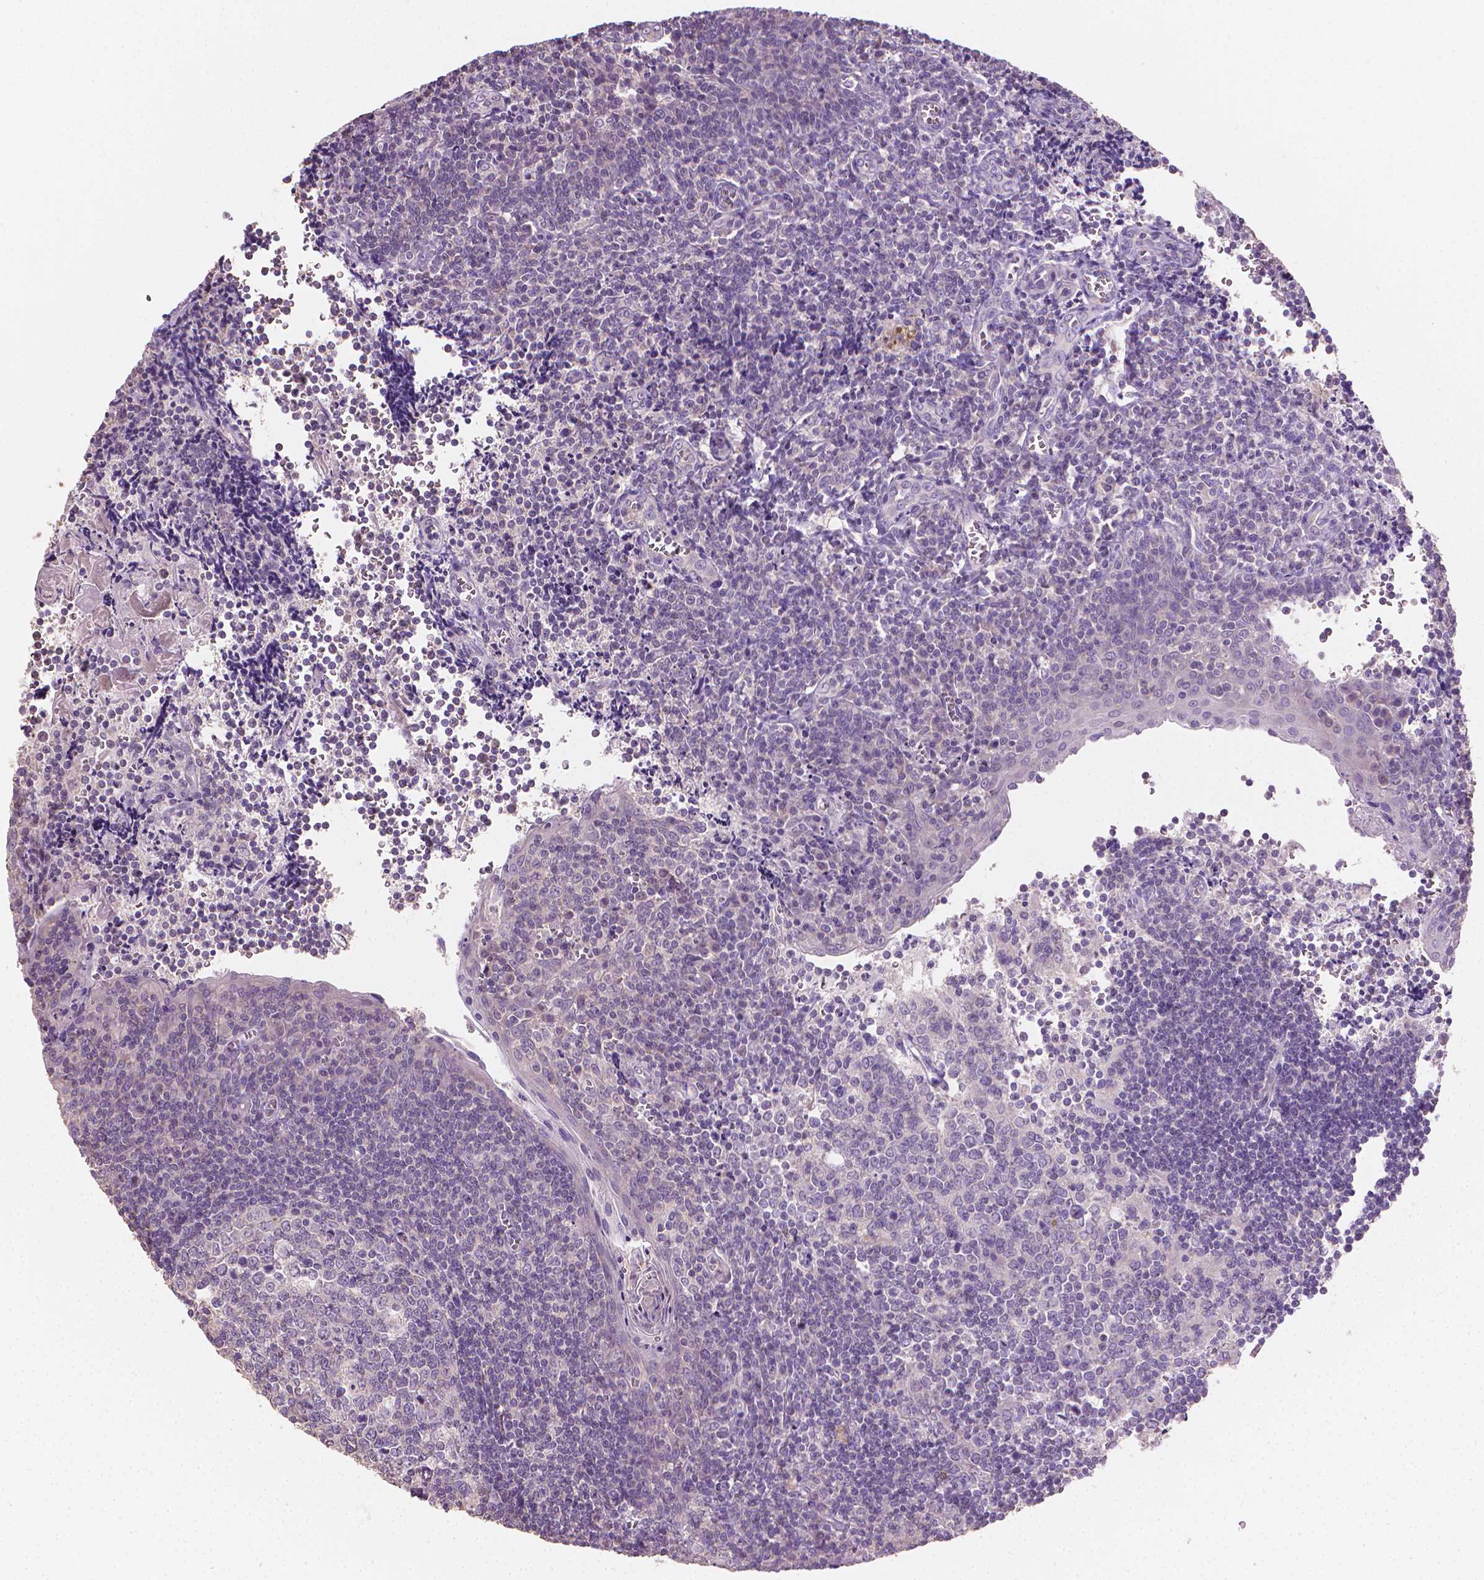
{"staining": {"intensity": "negative", "quantity": "none", "location": "none"}, "tissue": "tonsil", "cell_type": "Germinal center cells", "image_type": "normal", "snomed": [{"axis": "morphology", "description": "Normal tissue, NOS"}, {"axis": "morphology", "description": "Inflammation, NOS"}, {"axis": "topography", "description": "Tonsil"}], "caption": "Immunohistochemistry (IHC) photomicrograph of benign human tonsil stained for a protein (brown), which demonstrates no positivity in germinal center cells. Brightfield microscopy of immunohistochemistry stained with DAB (3,3'-diaminobenzidine) (brown) and hematoxylin (blue), captured at high magnification.", "gene": "CATIP", "patient": {"sex": "female", "age": 31}}